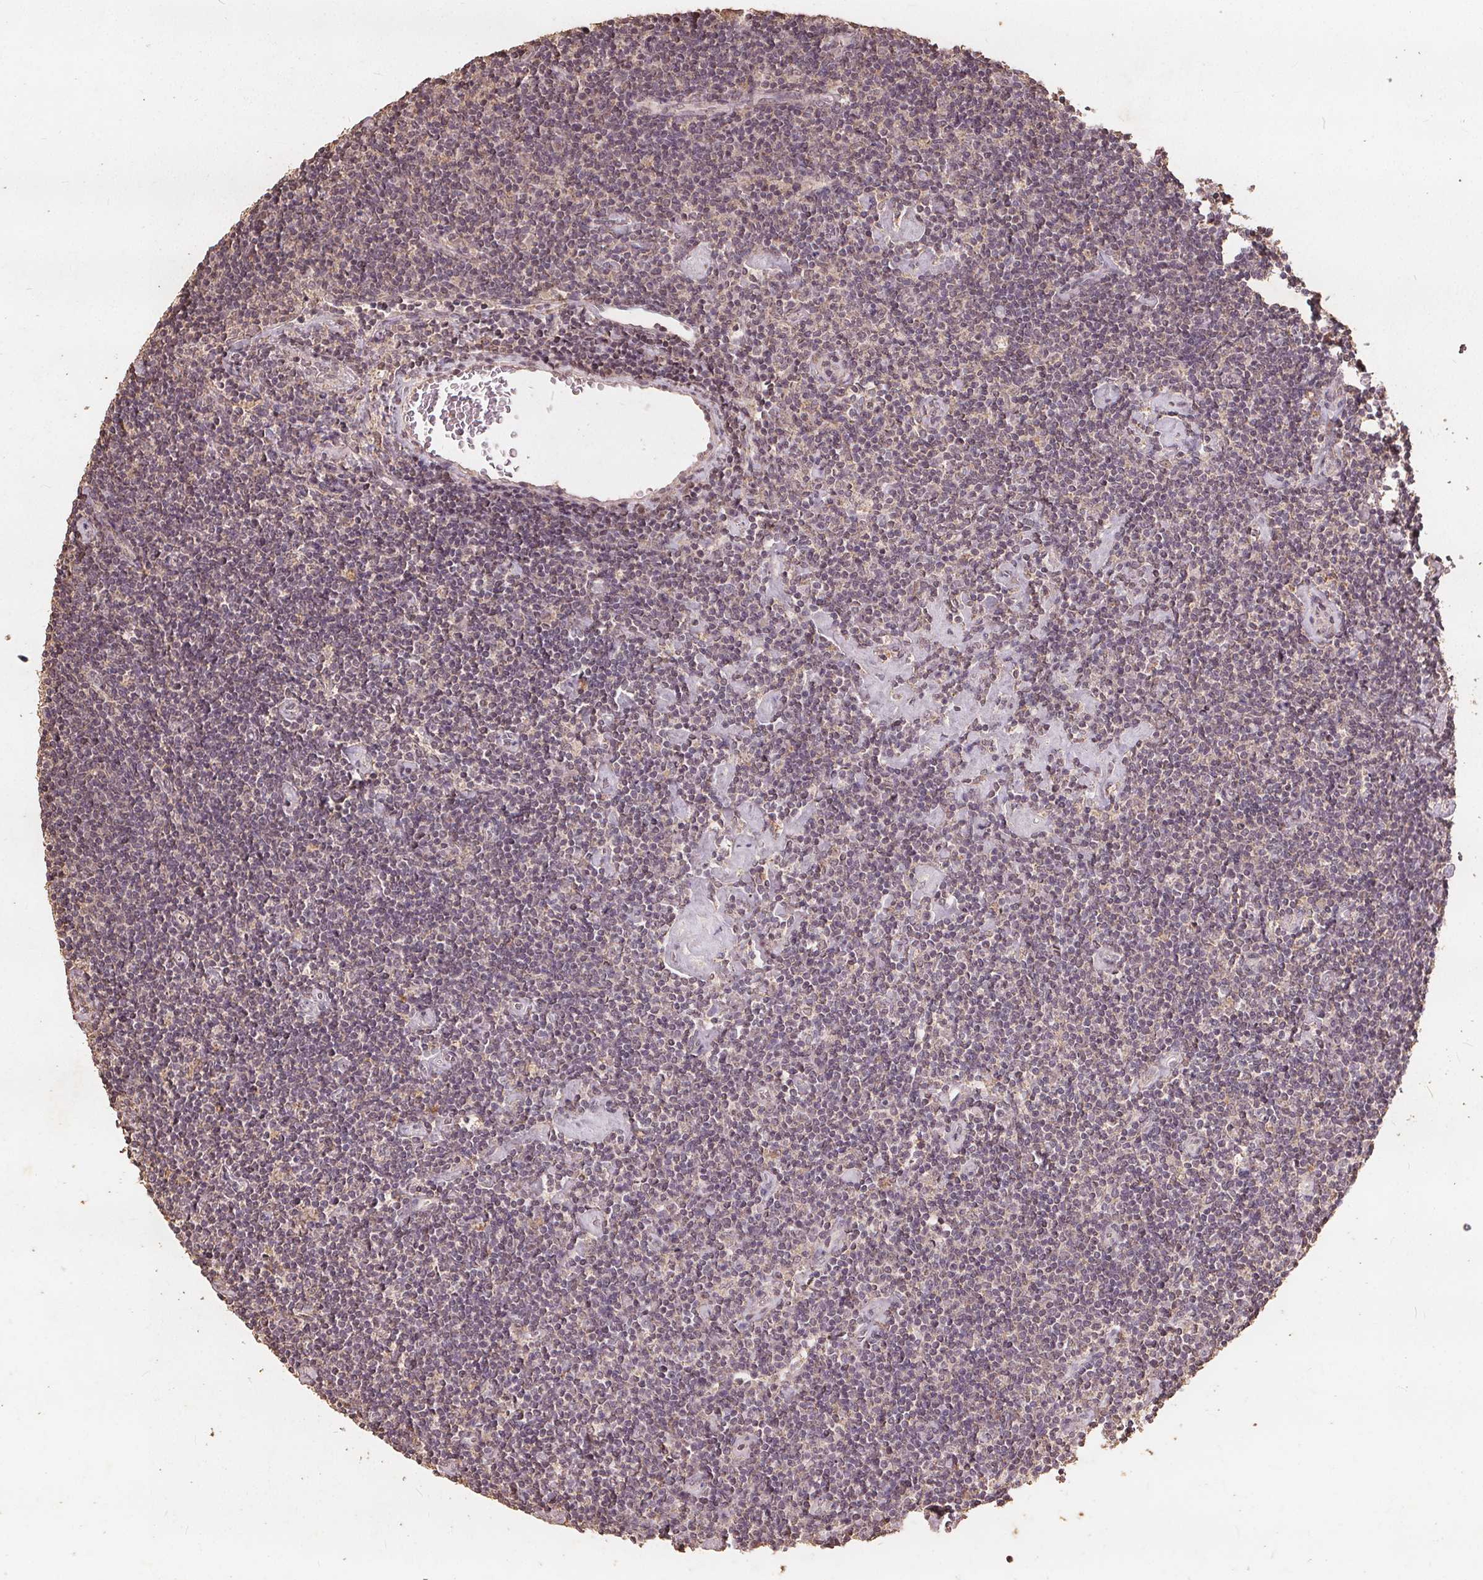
{"staining": {"intensity": "negative", "quantity": "none", "location": "none"}, "tissue": "lymphoma", "cell_type": "Tumor cells", "image_type": "cancer", "snomed": [{"axis": "morphology", "description": "Hodgkin's disease, NOS"}, {"axis": "topography", "description": "Lymph node"}], "caption": "Hodgkin's disease stained for a protein using immunohistochemistry (IHC) reveals no expression tumor cells.", "gene": "DSG3", "patient": {"sex": "male", "age": 40}}